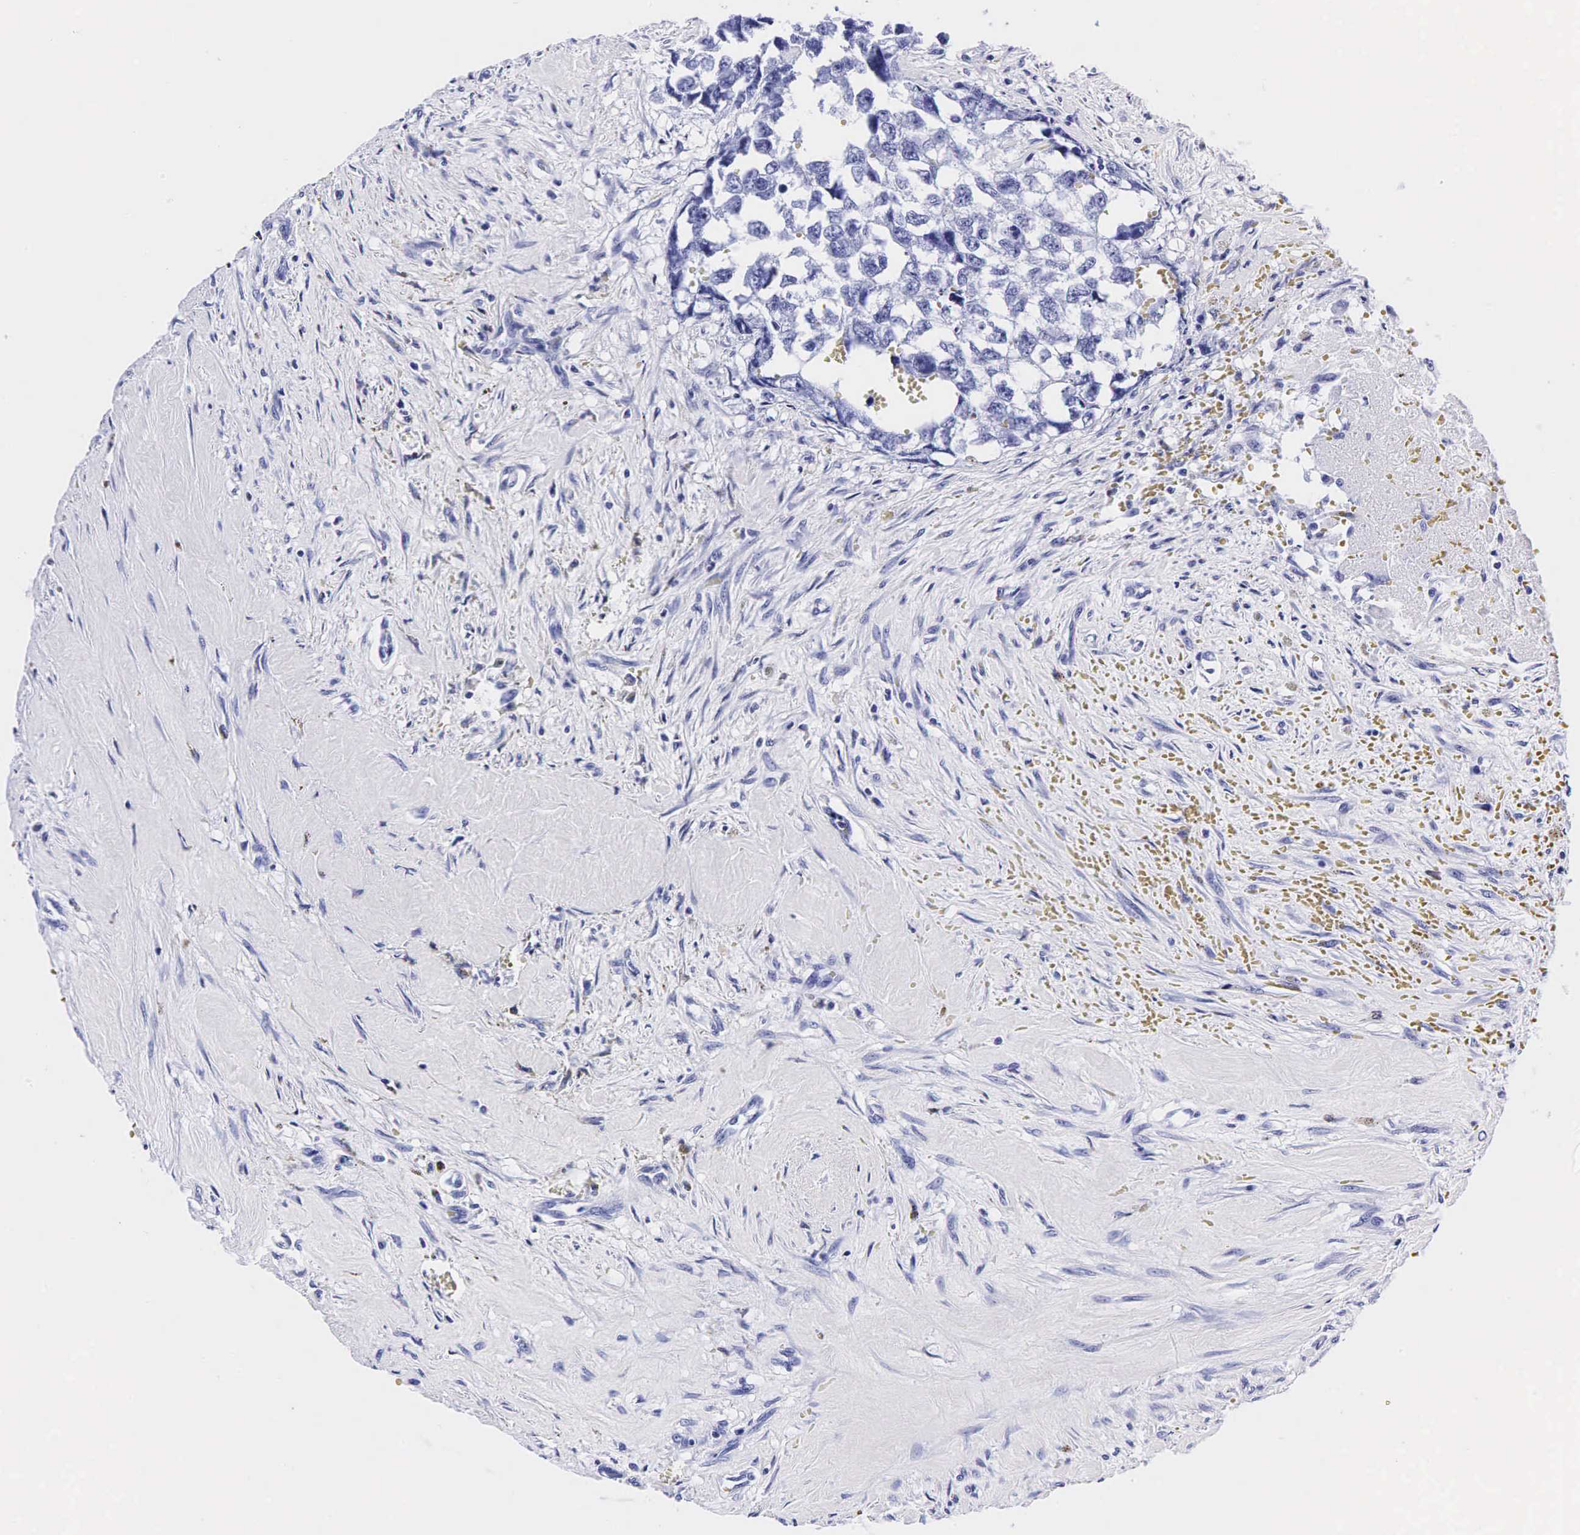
{"staining": {"intensity": "negative", "quantity": "none", "location": "none"}, "tissue": "testis cancer", "cell_type": "Tumor cells", "image_type": "cancer", "snomed": [{"axis": "morphology", "description": "Carcinoma, Embryonal, NOS"}, {"axis": "topography", "description": "Testis"}], "caption": "IHC of testis cancer (embryonal carcinoma) exhibits no expression in tumor cells. (Stains: DAB (3,3'-diaminobenzidine) immunohistochemistry with hematoxylin counter stain, Microscopy: brightfield microscopy at high magnification).", "gene": "KLK3", "patient": {"sex": "male", "age": 31}}